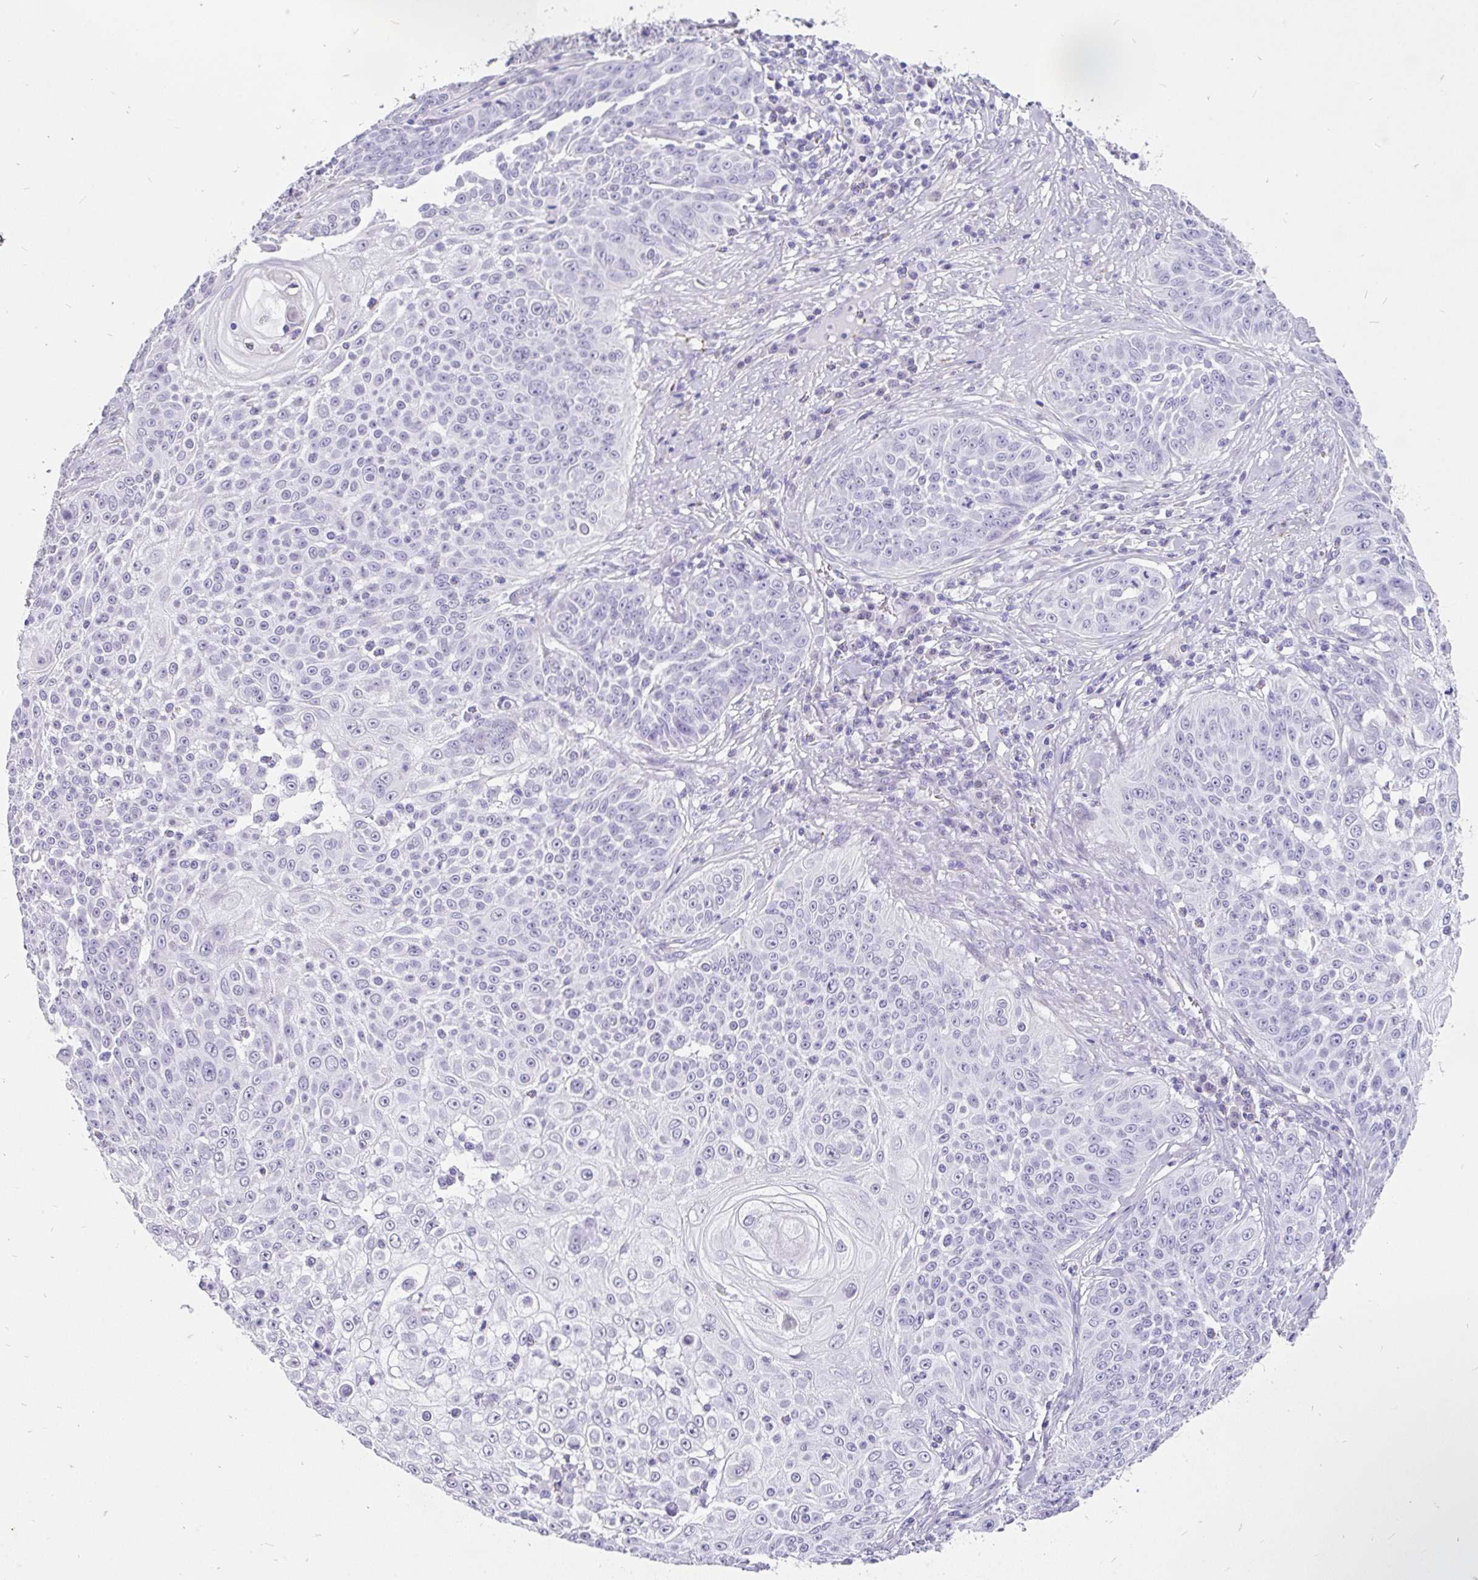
{"staining": {"intensity": "negative", "quantity": "none", "location": "none"}, "tissue": "skin cancer", "cell_type": "Tumor cells", "image_type": "cancer", "snomed": [{"axis": "morphology", "description": "Squamous cell carcinoma, NOS"}, {"axis": "topography", "description": "Skin"}], "caption": "Tumor cells show no significant staining in skin cancer (squamous cell carcinoma).", "gene": "EML5", "patient": {"sex": "male", "age": 24}}